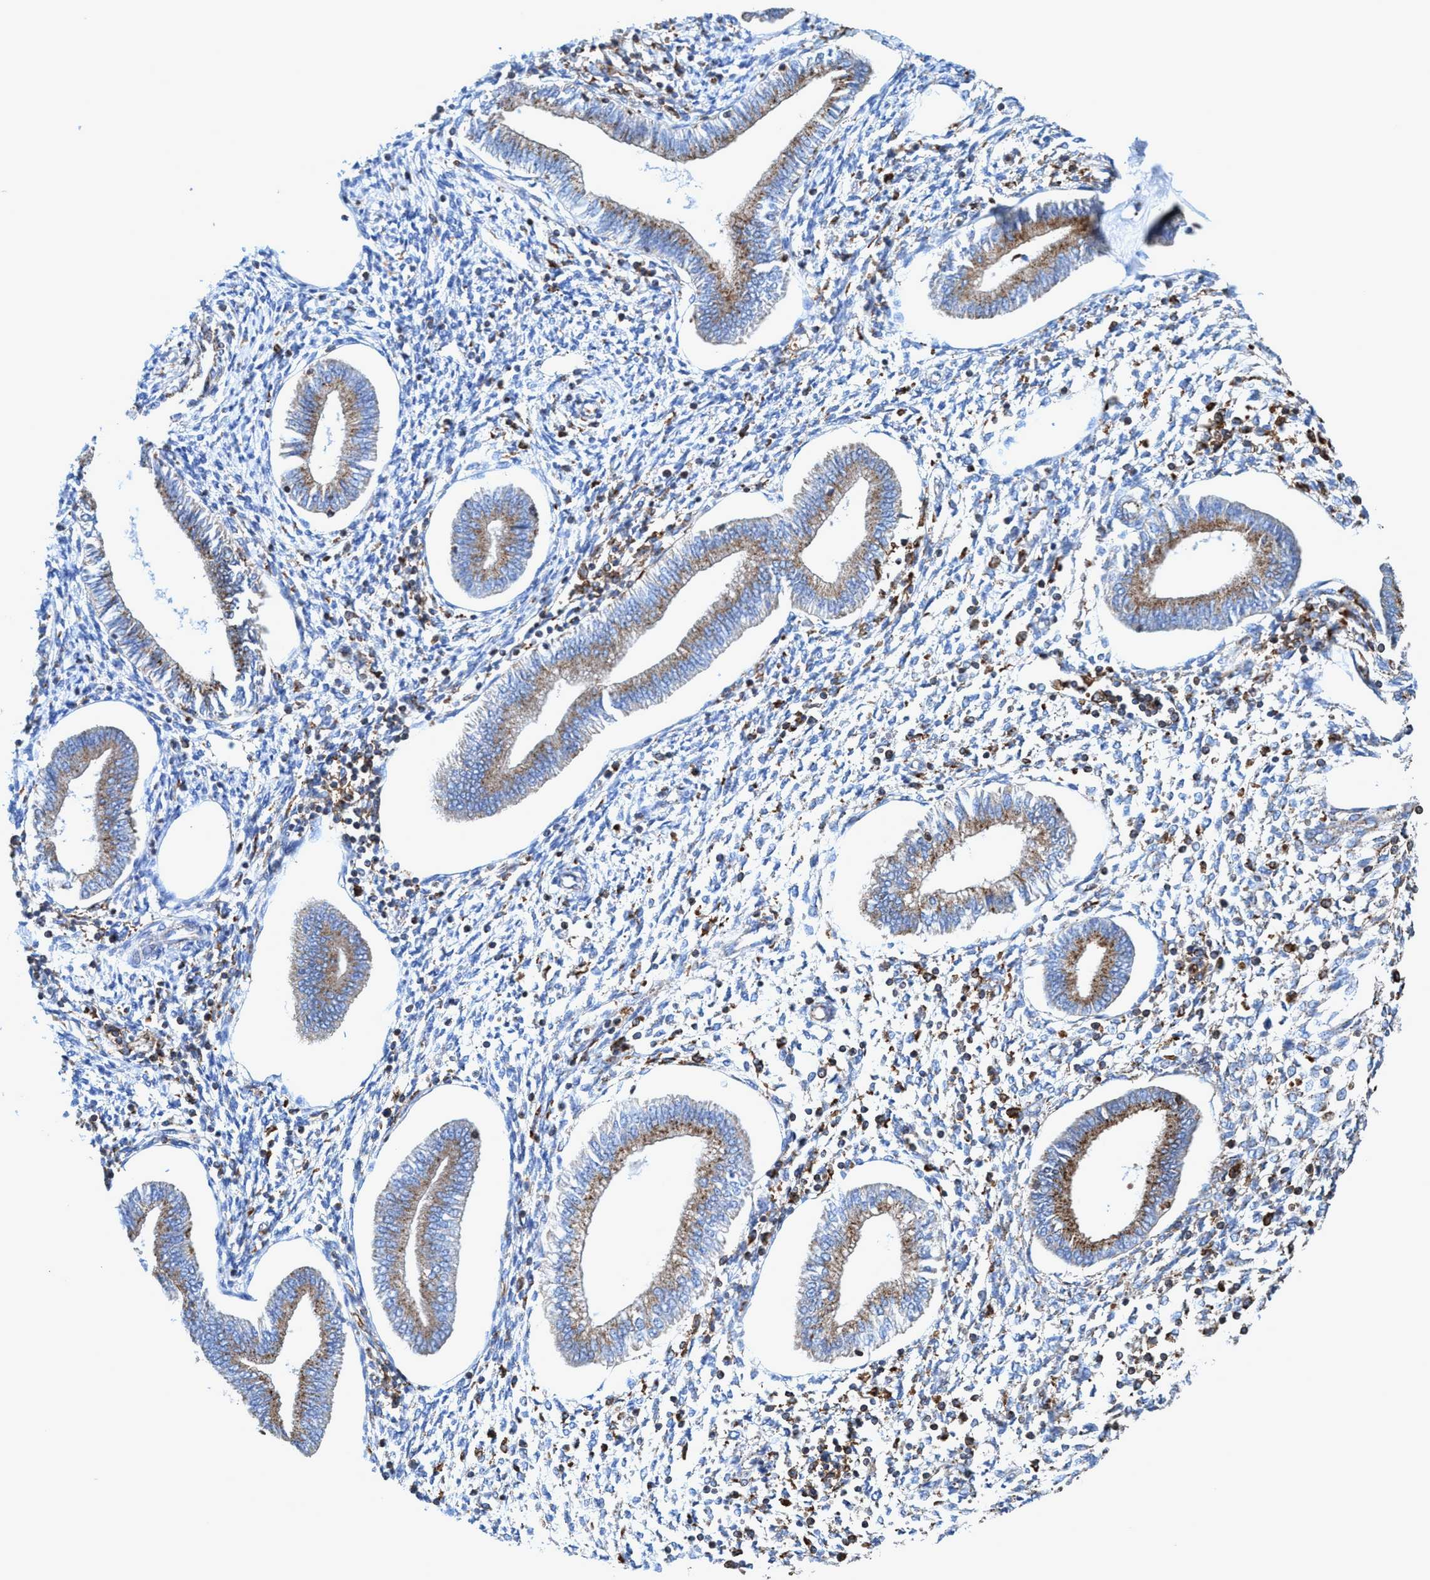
{"staining": {"intensity": "moderate", "quantity": "<25%", "location": "cytoplasmic/membranous"}, "tissue": "endometrium", "cell_type": "Cells in endometrial stroma", "image_type": "normal", "snomed": [{"axis": "morphology", "description": "Normal tissue, NOS"}, {"axis": "topography", "description": "Endometrium"}], "caption": "Protein staining reveals moderate cytoplasmic/membranous staining in approximately <25% of cells in endometrial stroma in benign endometrium. (Stains: DAB in brown, nuclei in blue, Microscopy: brightfield microscopy at high magnification).", "gene": "TRIM65", "patient": {"sex": "female", "age": 50}}